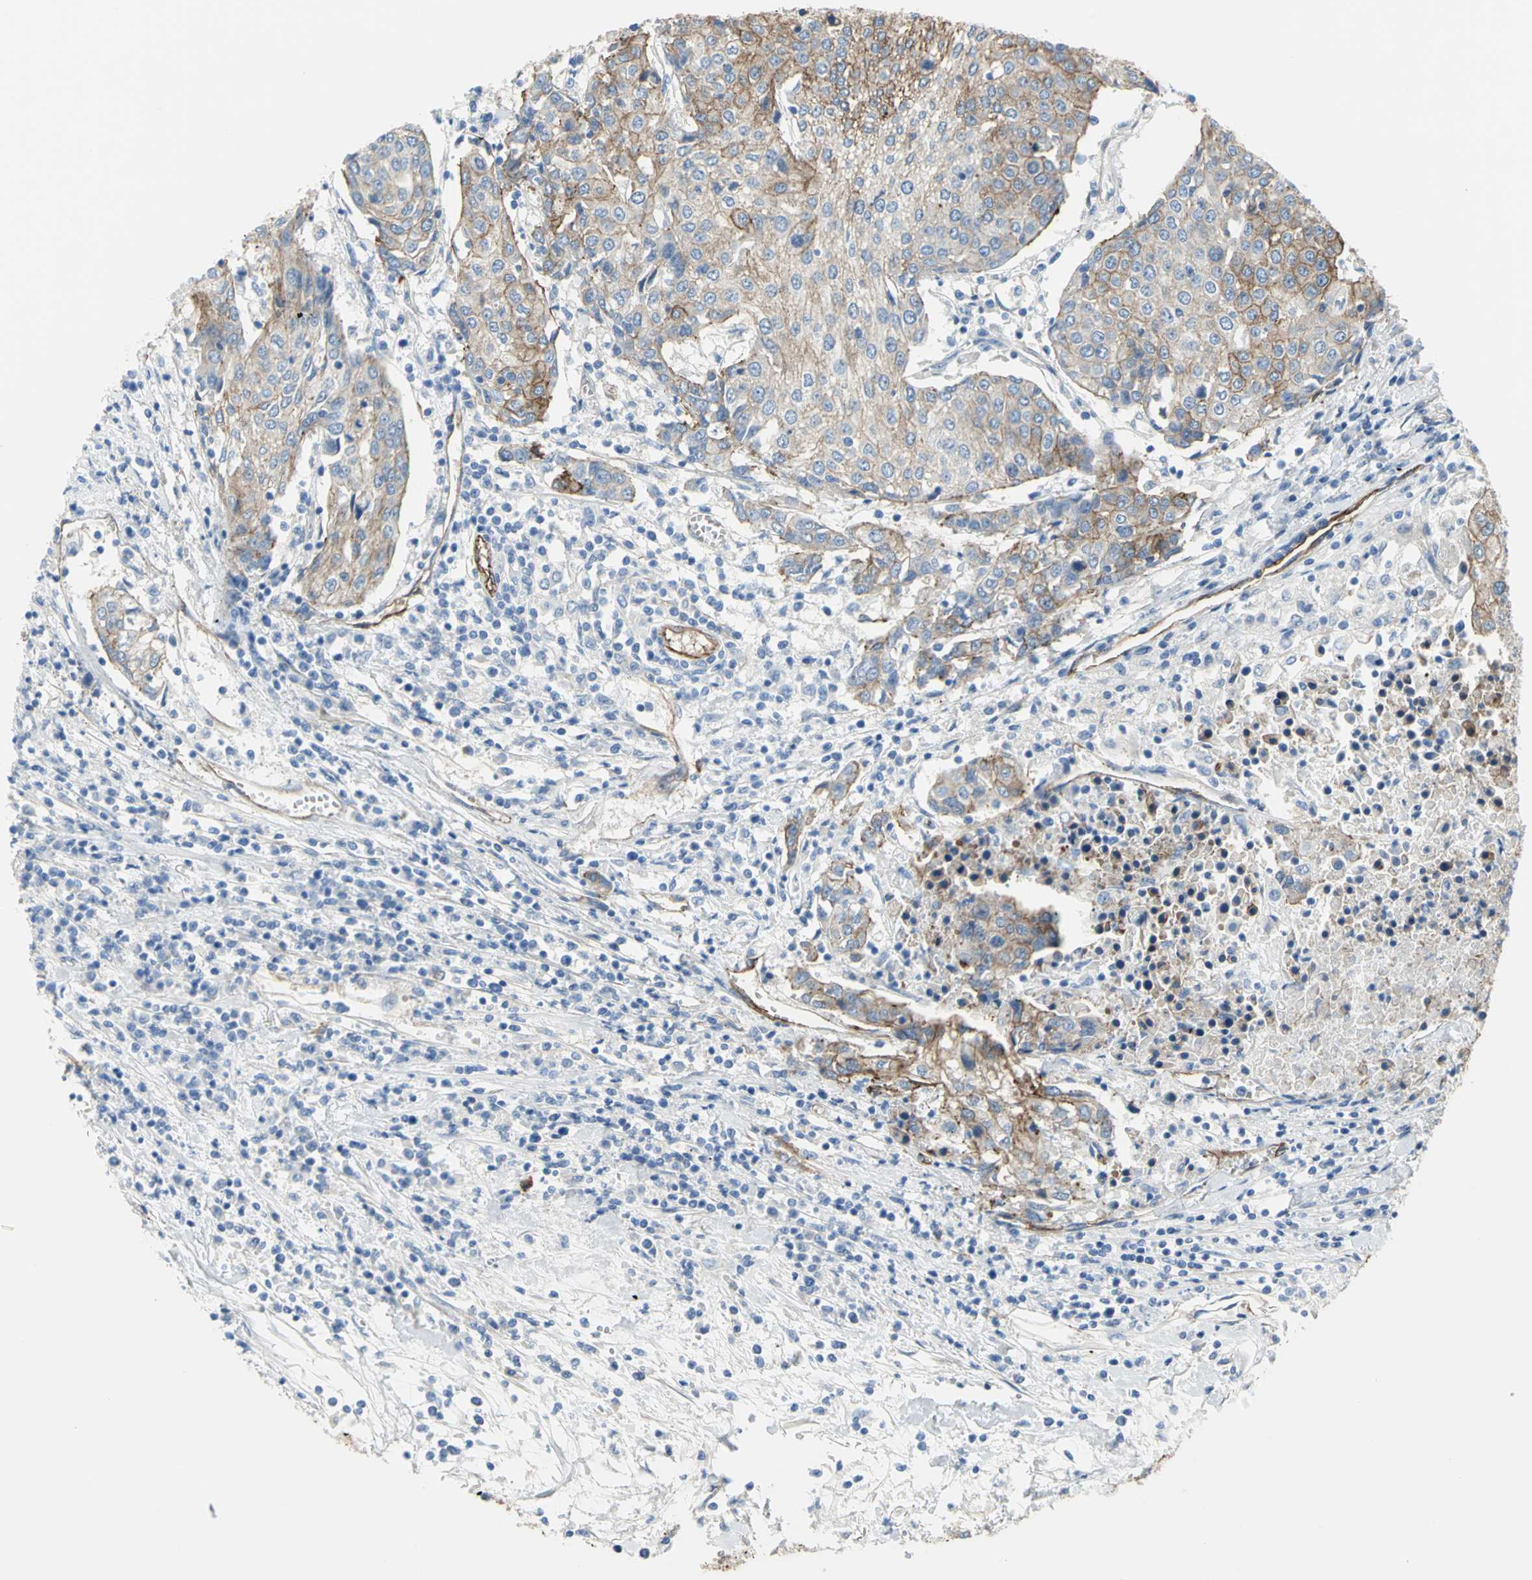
{"staining": {"intensity": "moderate", "quantity": ">75%", "location": "cytoplasmic/membranous"}, "tissue": "urothelial cancer", "cell_type": "Tumor cells", "image_type": "cancer", "snomed": [{"axis": "morphology", "description": "Urothelial carcinoma, High grade"}, {"axis": "topography", "description": "Urinary bladder"}], "caption": "Immunohistochemistry (IHC) image of high-grade urothelial carcinoma stained for a protein (brown), which shows medium levels of moderate cytoplasmic/membranous staining in about >75% of tumor cells.", "gene": "FLNB", "patient": {"sex": "female", "age": 85}}